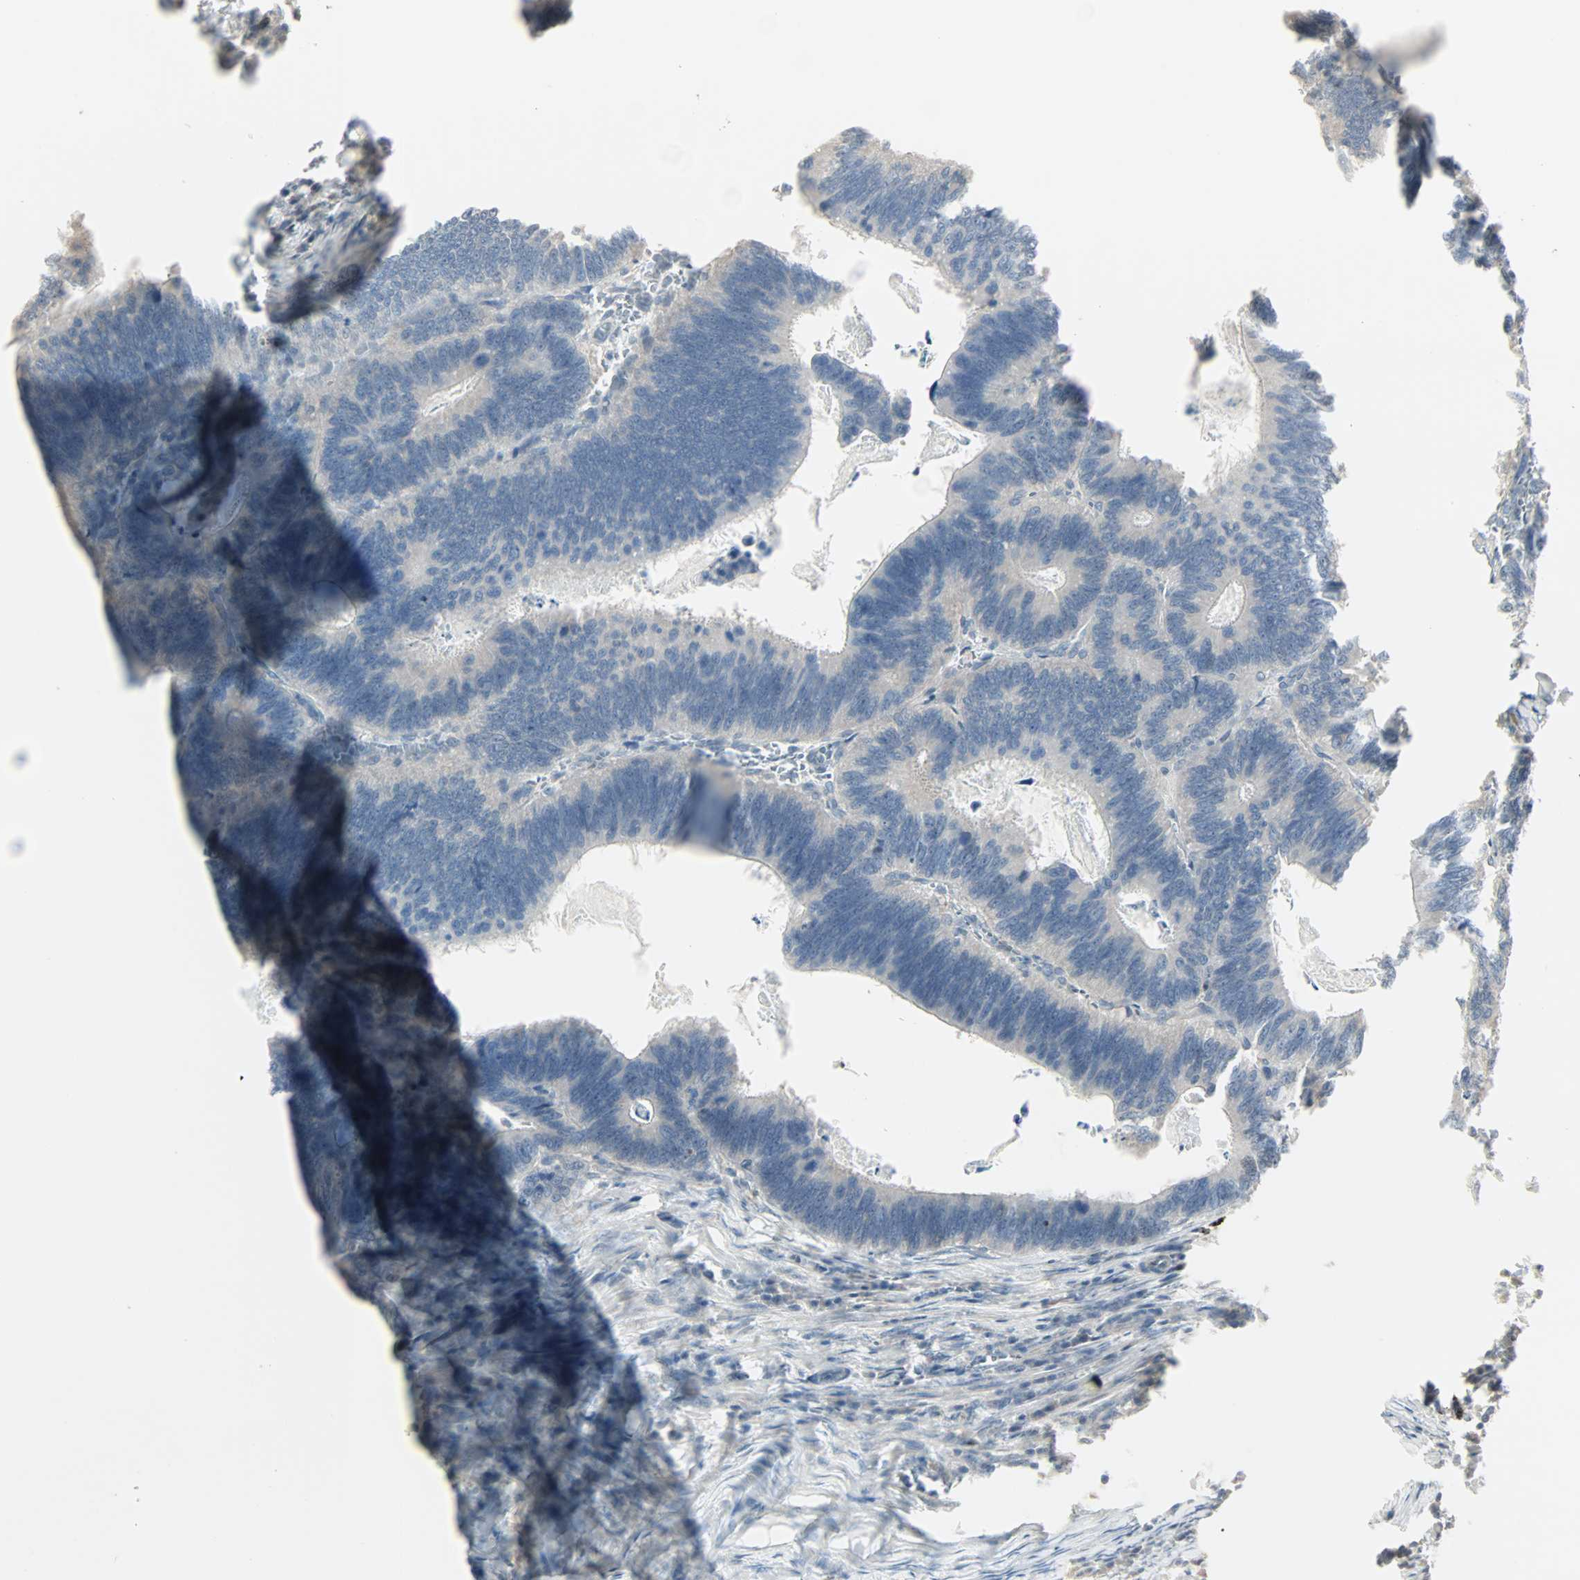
{"staining": {"intensity": "weak", "quantity": "25%-75%", "location": "cytoplasmic/membranous"}, "tissue": "colorectal cancer", "cell_type": "Tumor cells", "image_type": "cancer", "snomed": [{"axis": "morphology", "description": "Adenocarcinoma, NOS"}, {"axis": "topography", "description": "Colon"}], "caption": "Tumor cells show low levels of weak cytoplasmic/membranous staining in approximately 25%-75% of cells in human colorectal cancer (adenocarcinoma). Nuclei are stained in blue.", "gene": "KDM4A", "patient": {"sex": "male", "age": 72}}